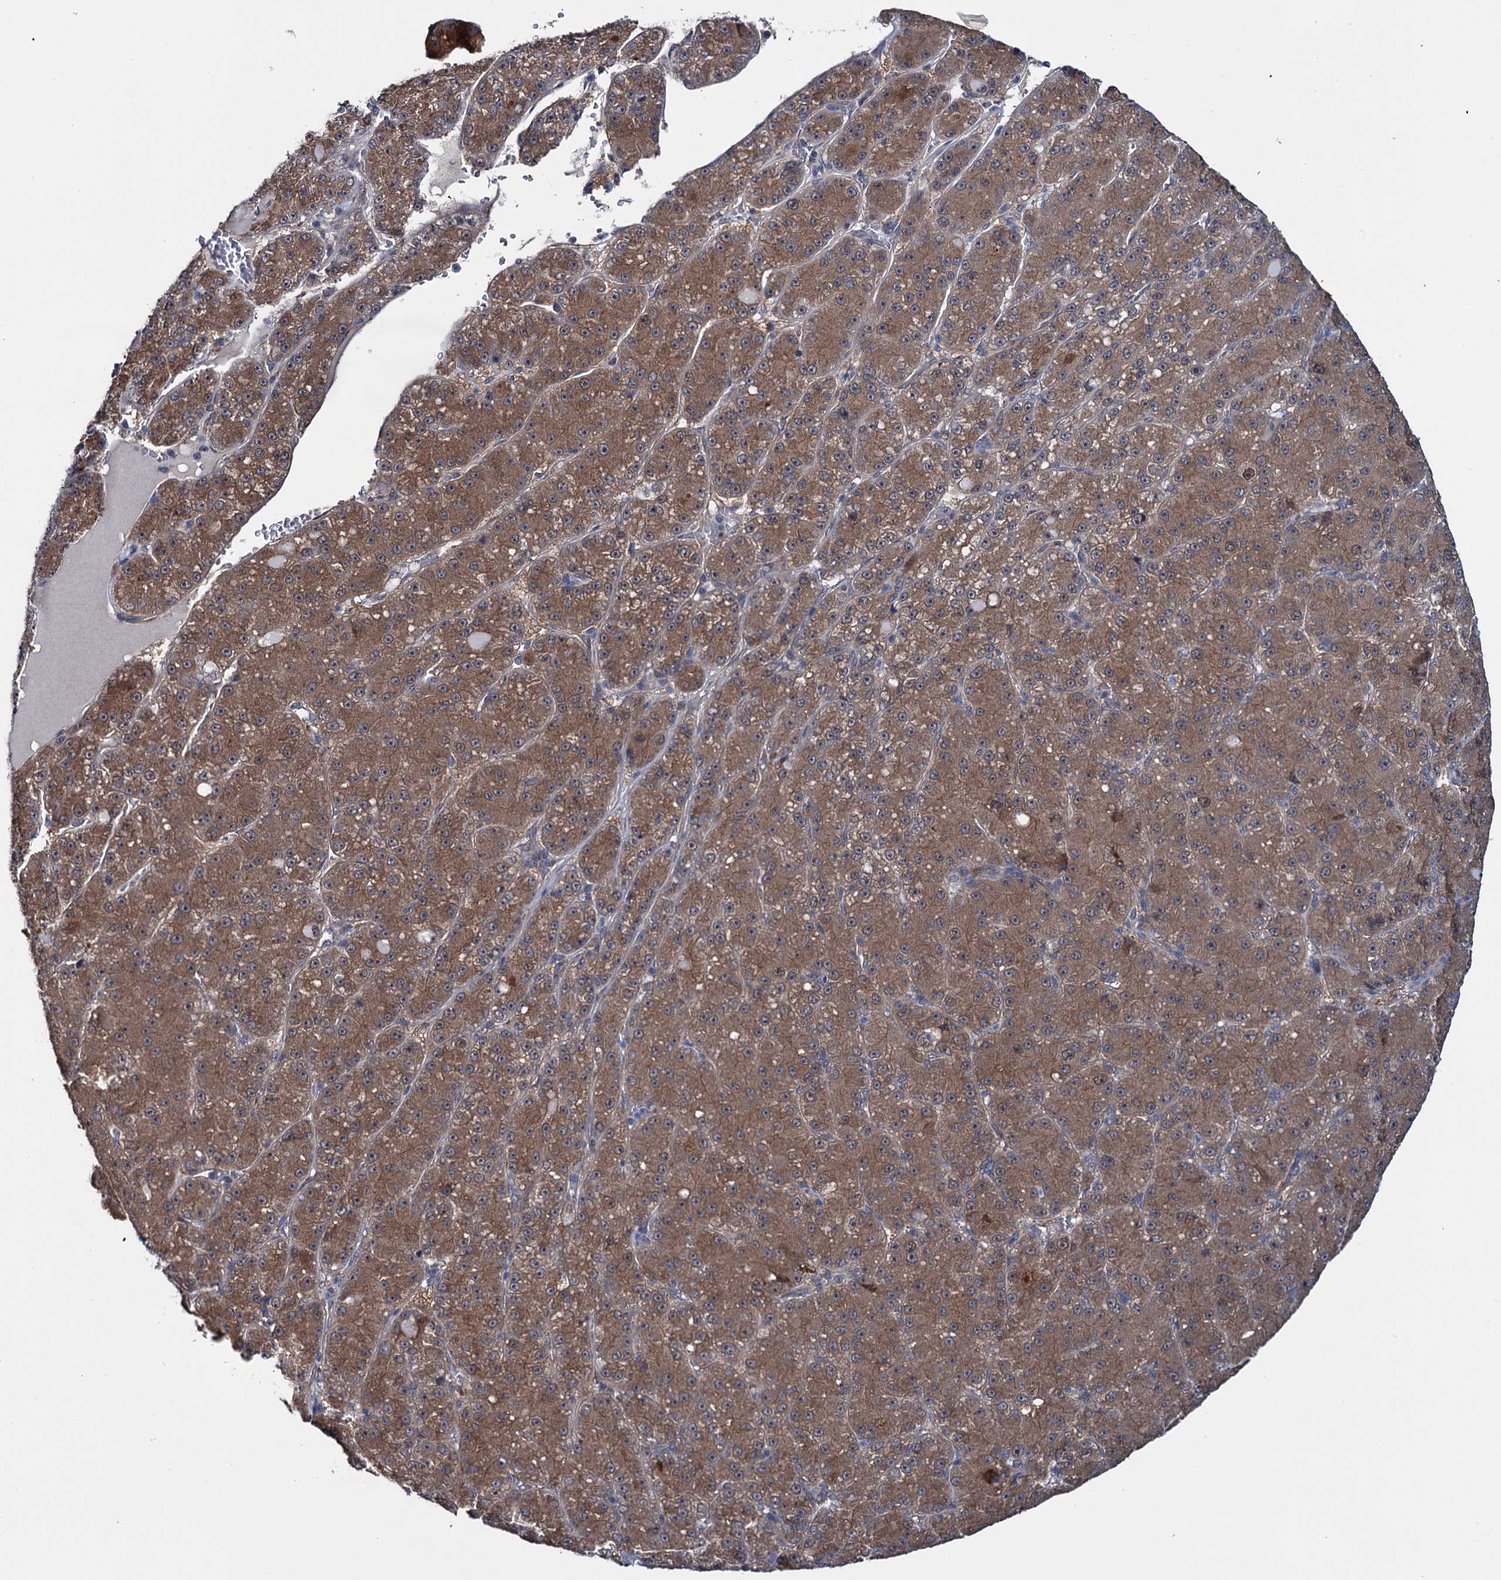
{"staining": {"intensity": "moderate", "quantity": ">75%", "location": "cytoplasmic/membranous"}, "tissue": "liver cancer", "cell_type": "Tumor cells", "image_type": "cancer", "snomed": [{"axis": "morphology", "description": "Carcinoma, Hepatocellular, NOS"}, {"axis": "topography", "description": "Liver"}], "caption": "Brown immunohistochemical staining in human liver cancer demonstrates moderate cytoplasmic/membranous staining in approximately >75% of tumor cells.", "gene": "EYA4", "patient": {"sex": "male", "age": 67}}